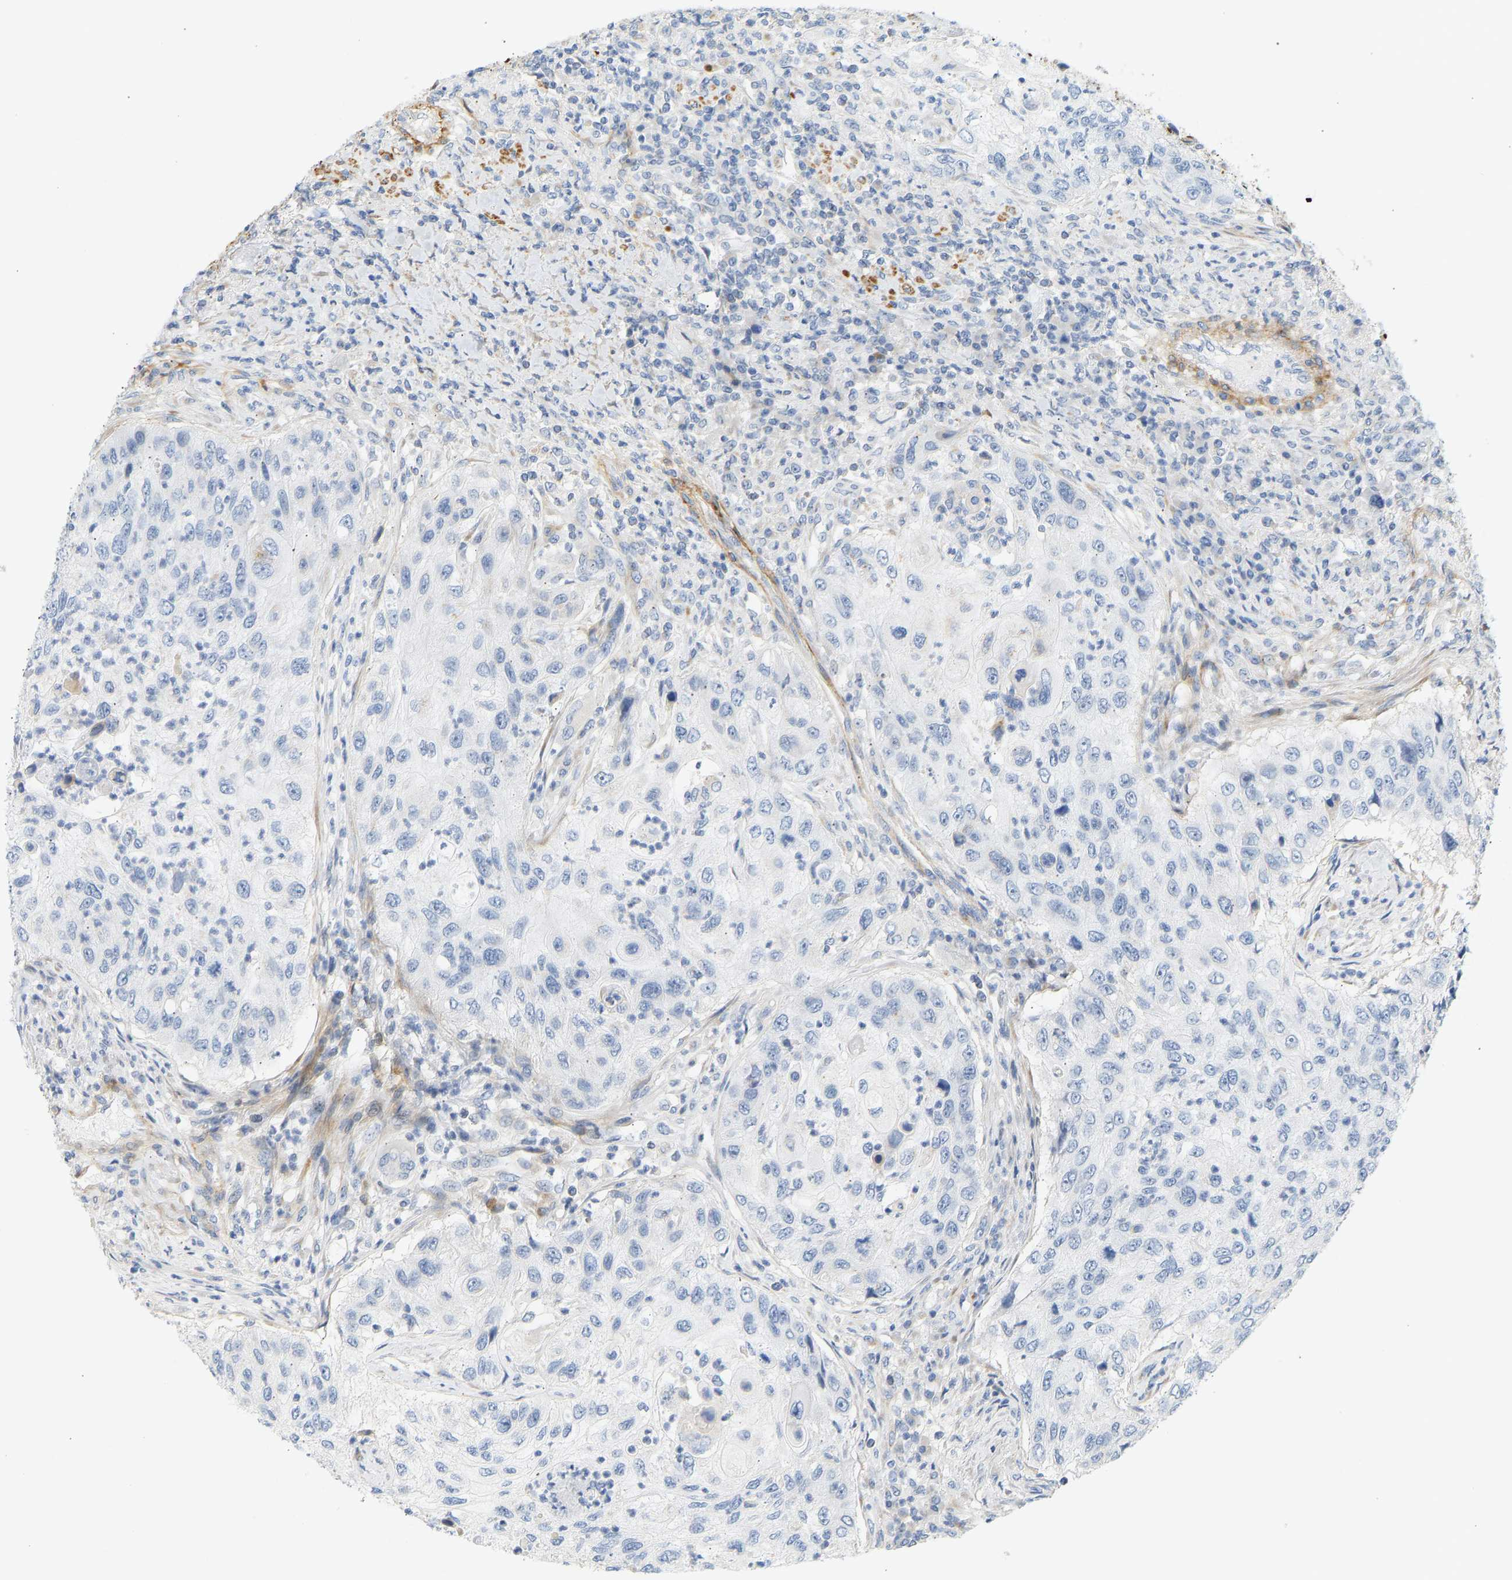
{"staining": {"intensity": "negative", "quantity": "none", "location": "none"}, "tissue": "urothelial cancer", "cell_type": "Tumor cells", "image_type": "cancer", "snomed": [{"axis": "morphology", "description": "Urothelial carcinoma, High grade"}, {"axis": "topography", "description": "Urinary bladder"}], "caption": "Immunohistochemical staining of human urothelial carcinoma (high-grade) reveals no significant staining in tumor cells.", "gene": "SLC30A7", "patient": {"sex": "female", "age": 60}}